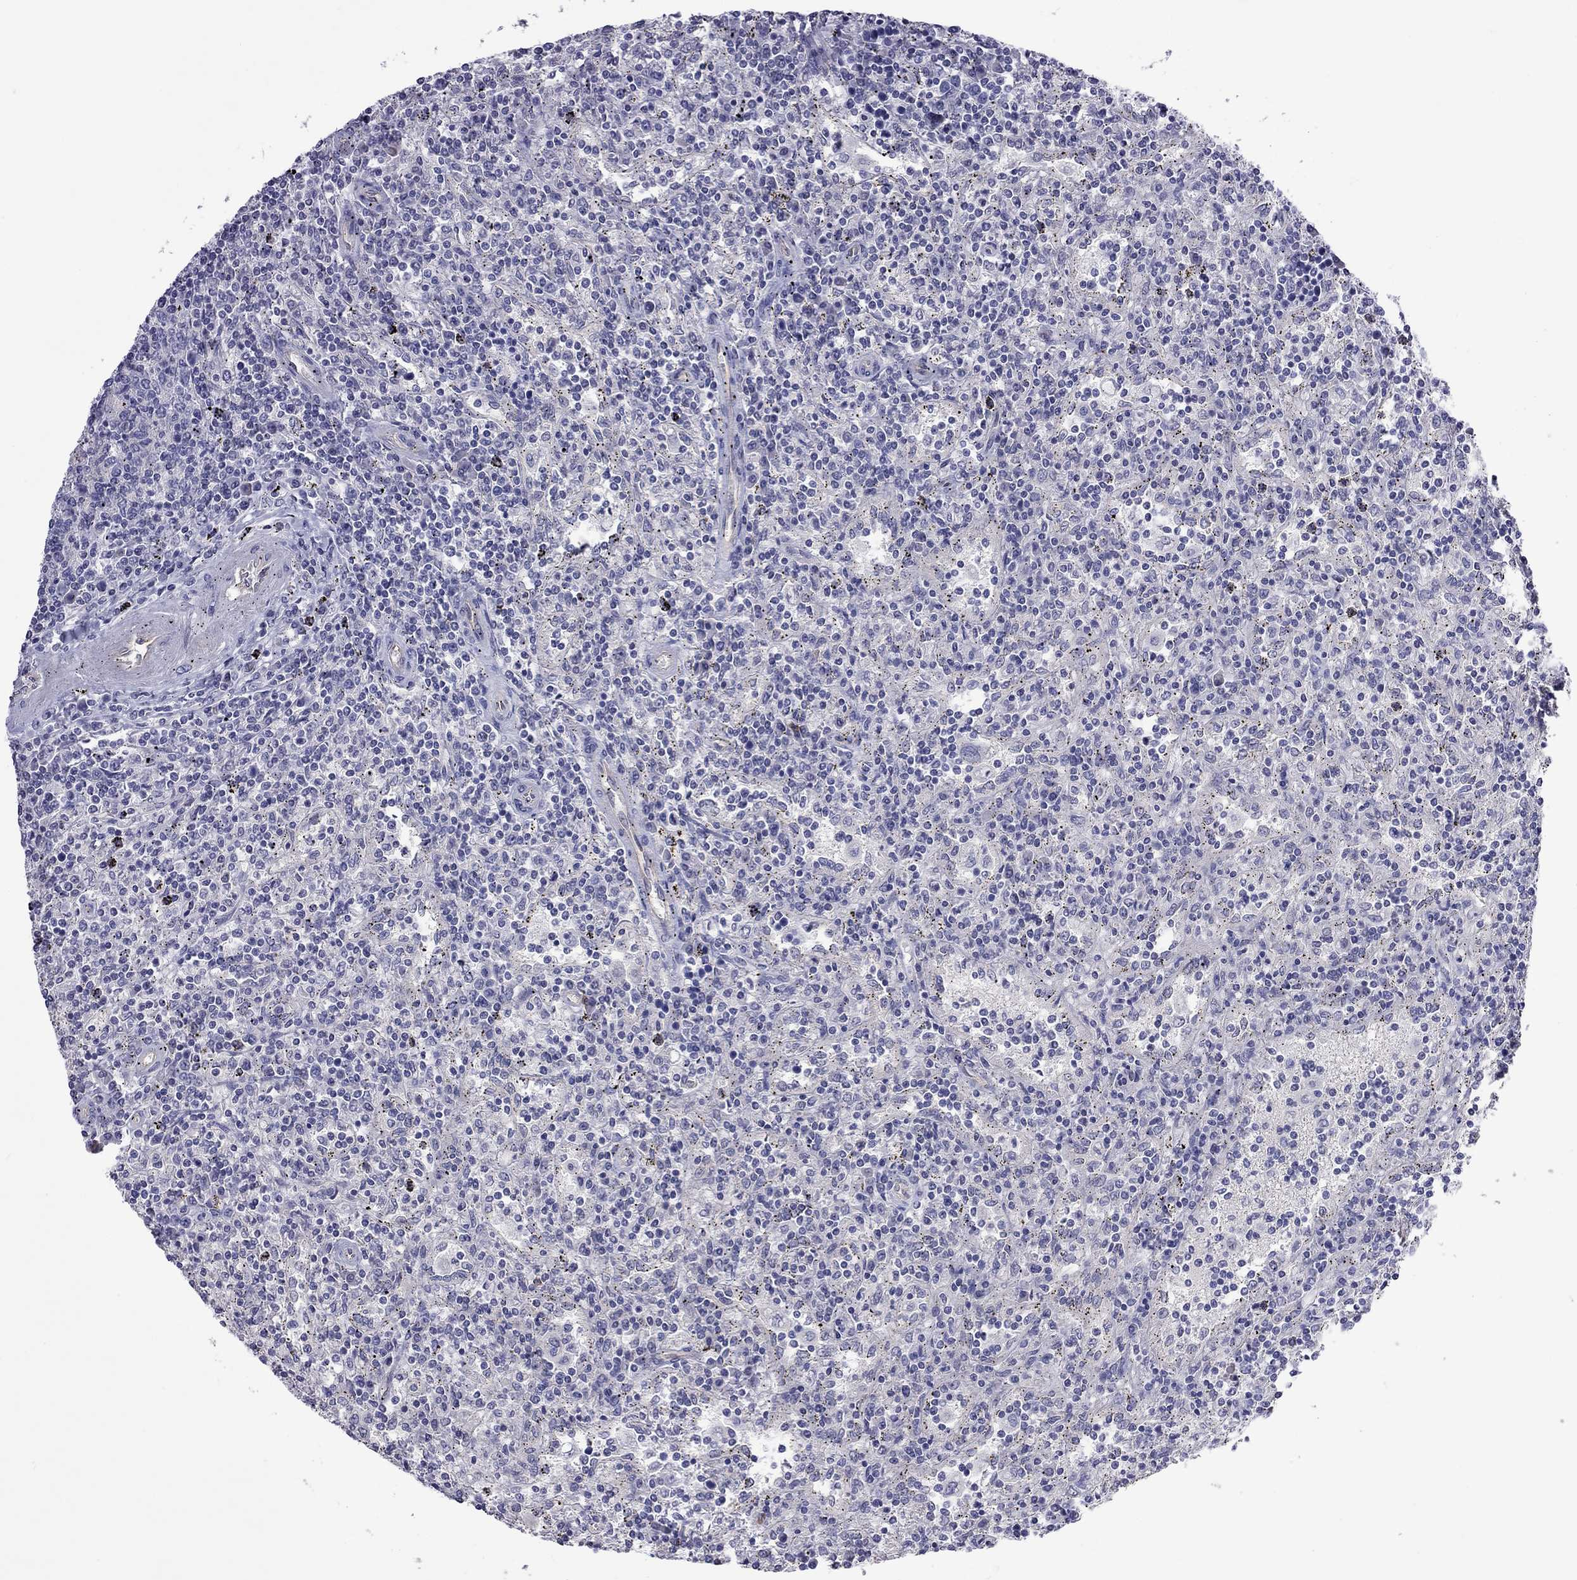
{"staining": {"intensity": "negative", "quantity": "none", "location": "none"}, "tissue": "lymphoma", "cell_type": "Tumor cells", "image_type": "cancer", "snomed": [{"axis": "morphology", "description": "Malignant lymphoma, non-Hodgkin's type, Low grade"}, {"axis": "topography", "description": "Lymph node"}], "caption": "Image shows no significant protein positivity in tumor cells of lymphoma.", "gene": "FEZ1", "patient": {"sex": "male", "age": 52}}